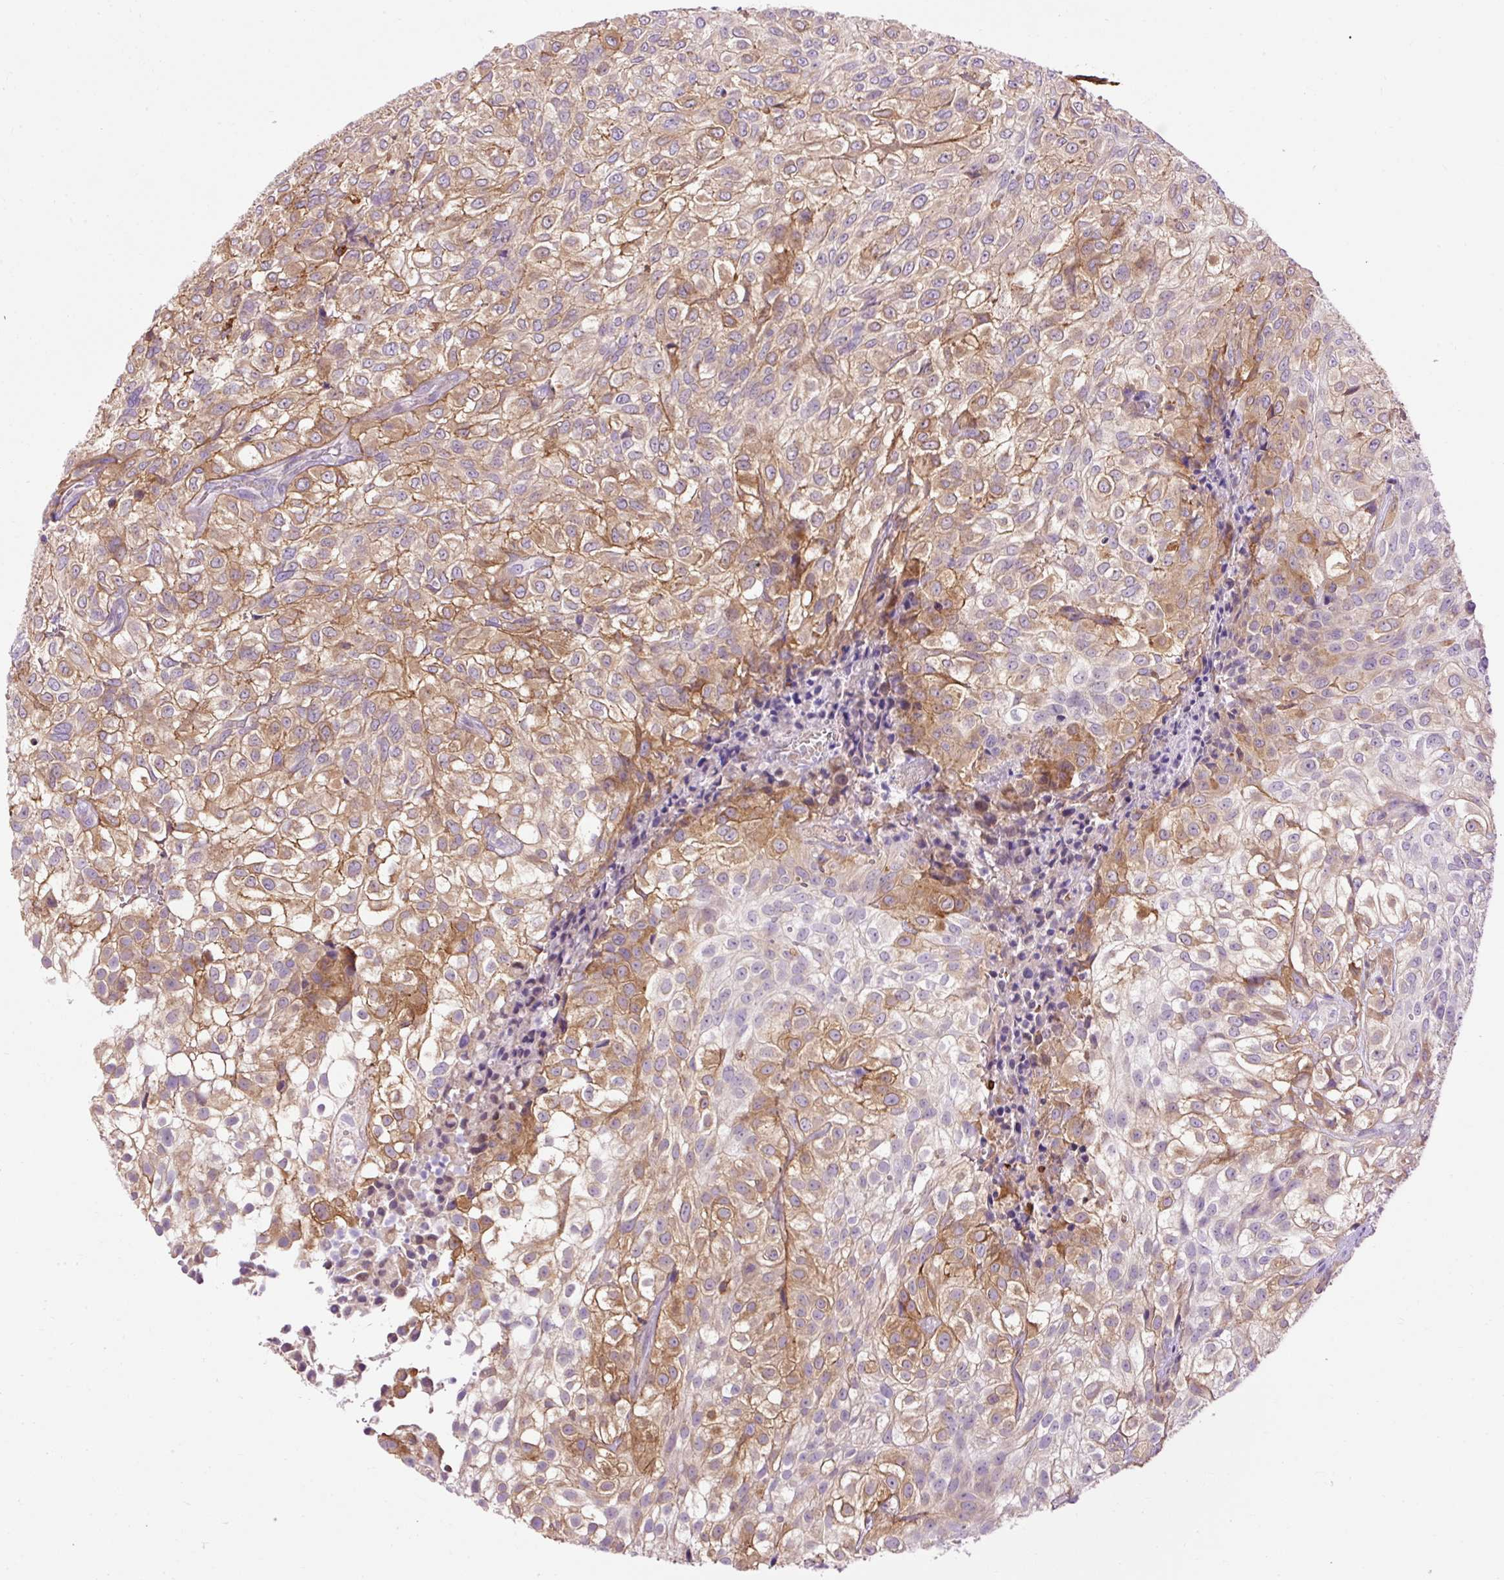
{"staining": {"intensity": "moderate", "quantity": "25%-75%", "location": "cytoplasmic/membranous"}, "tissue": "urothelial cancer", "cell_type": "Tumor cells", "image_type": "cancer", "snomed": [{"axis": "morphology", "description": "Urothelial carcinoma, High grade"}, {"axis": "topography", "description": "Urinary bladder"}], "caption": "A high-resolution image shows immunohistochemistry staining of urothelial cancer, which displays moderate cytoplasmic/membranous positivity in about 25%-75% of tumor cells.", "gene": "CD83", "patient": {"sex": "male", "age": 56}}